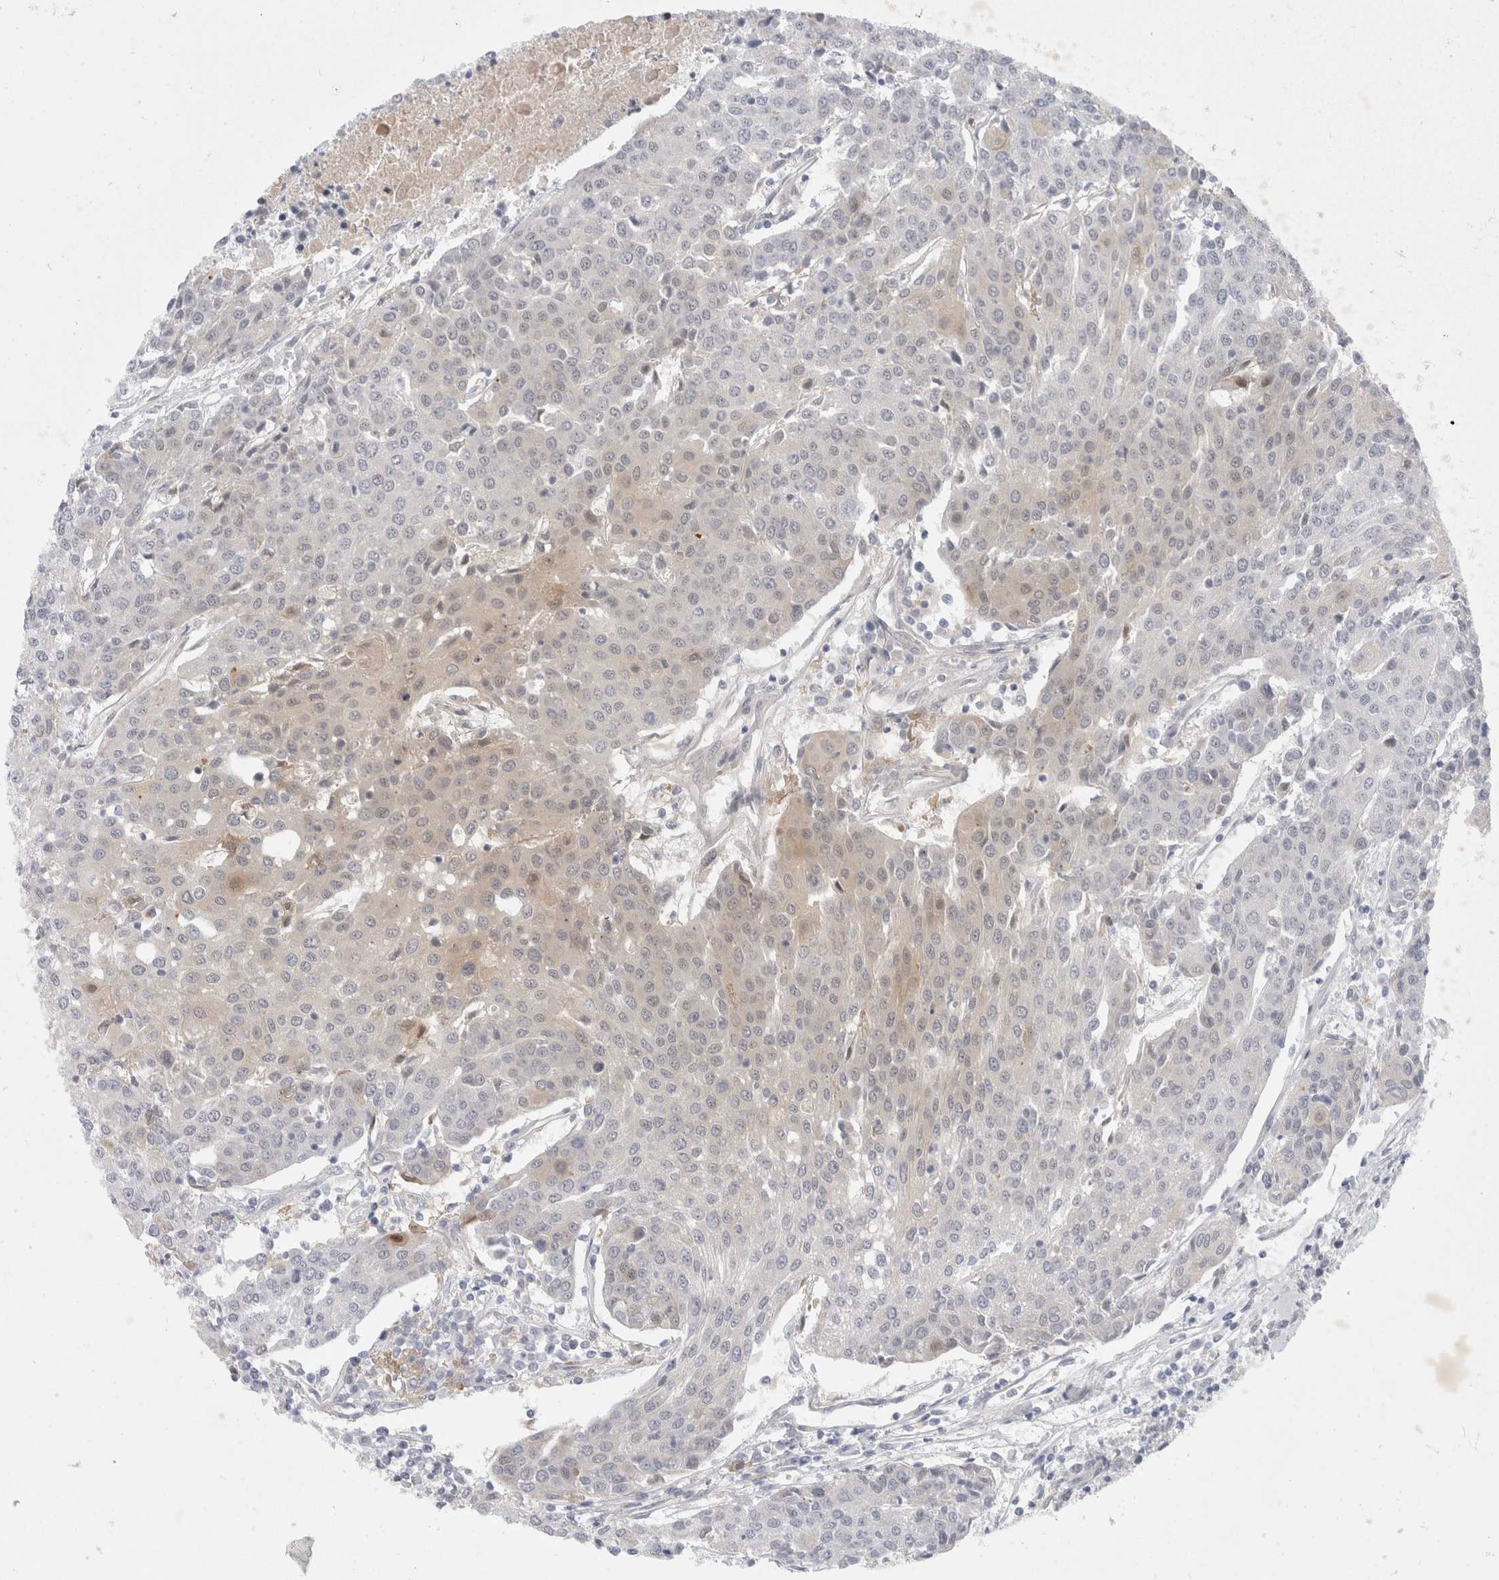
{"staining": {"intensity": "weak", "quantity": "<25%", "location": "cytoplasmic/membranous"}, "tissue": "urothelial cancer", "cell_type": "Tumor cells", "image_type": "cancer", "snomed": [{"axis": "morphology", "description": "Urothelial carcinoma, High grade"}, {"axis": "topography", "description": "Urinary bladder"}], "caption": "Immunohistochemical staining of human urothelial cancer shows no significant positivity in tumor cells.", "gene": "TOM1L2", "patient": {"sex": "female", "age": 85}}